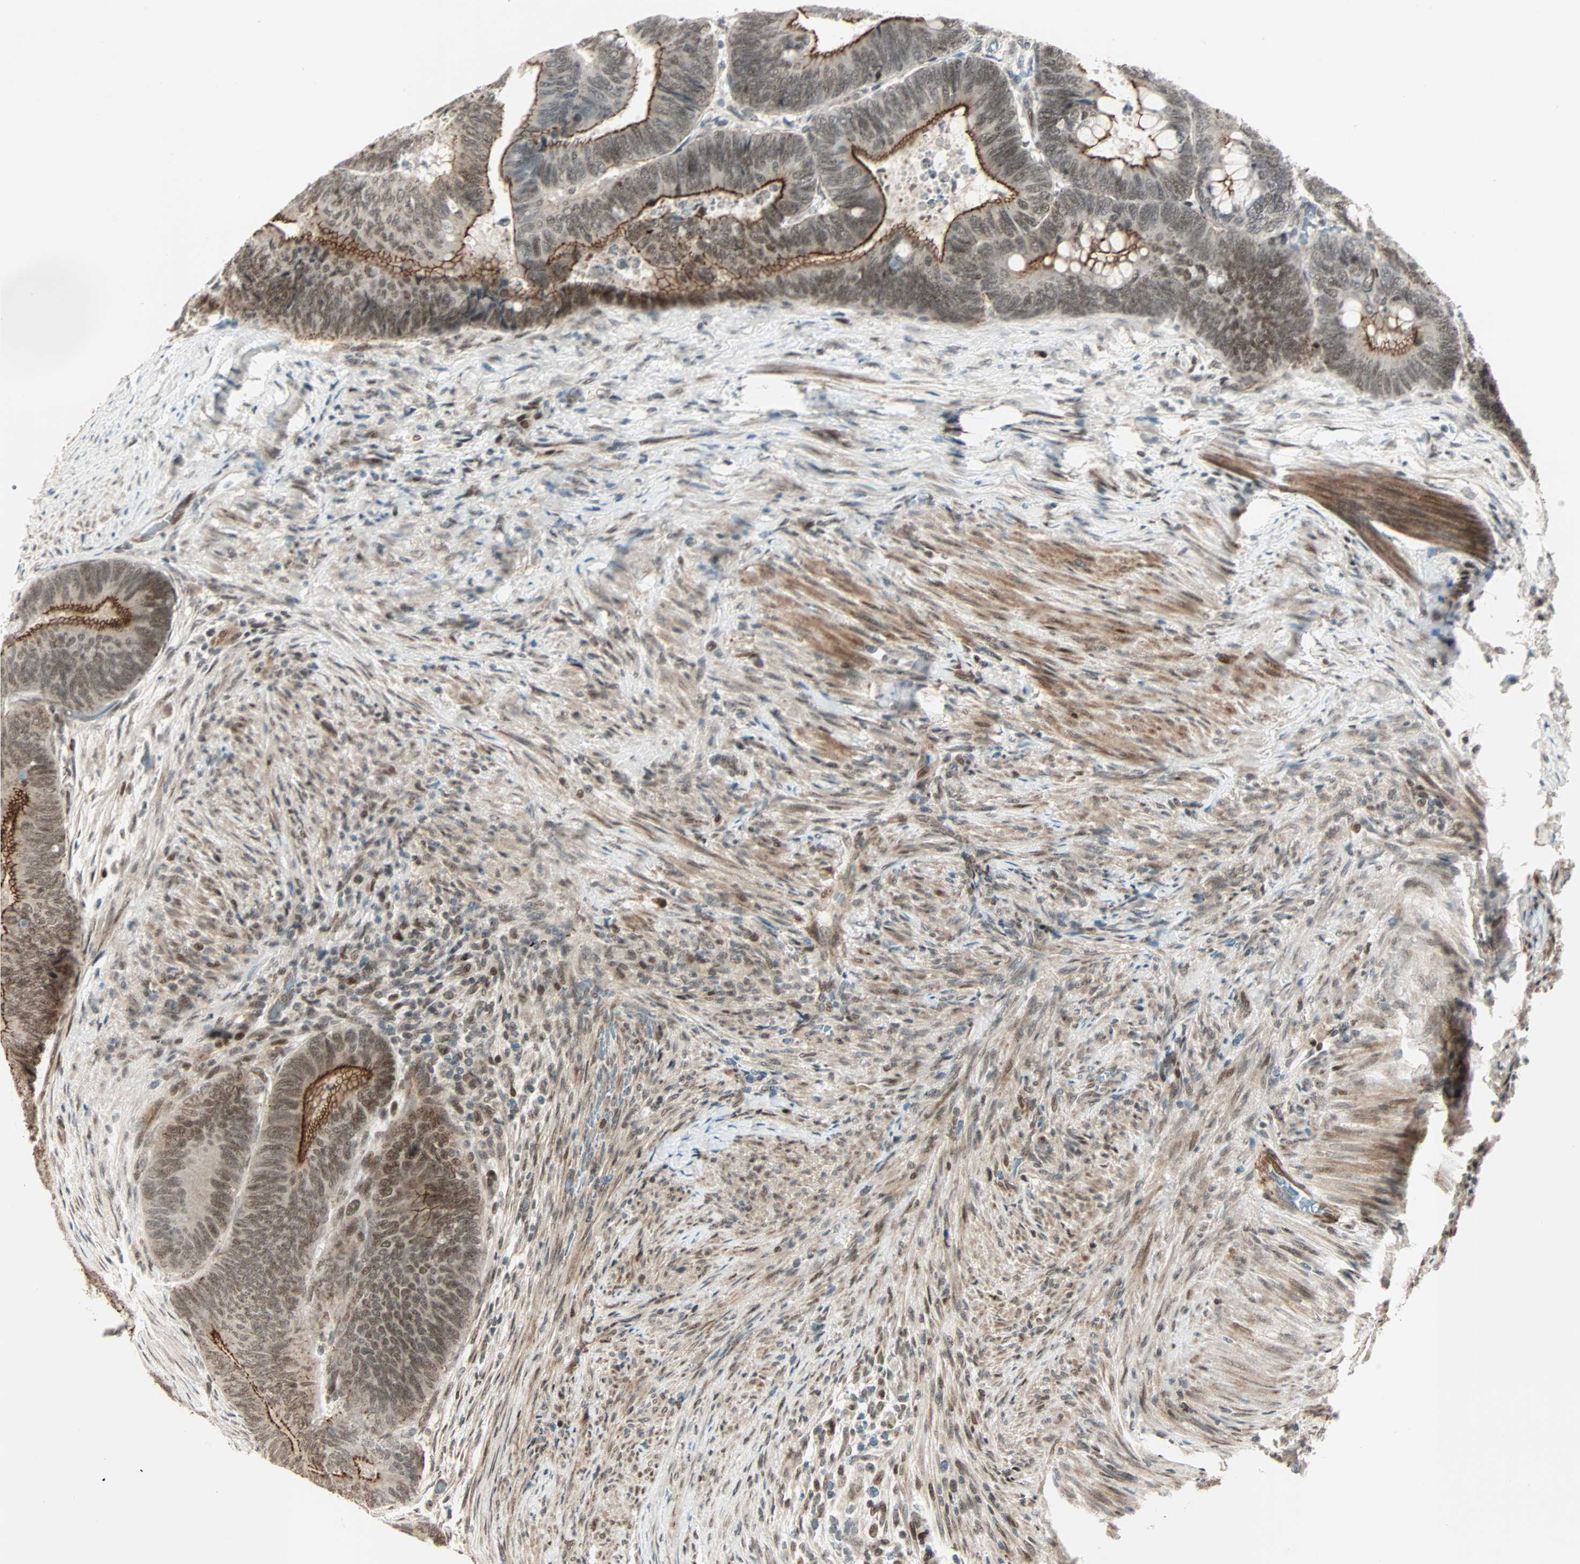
{"staining": {"intensity": "moderate", "quantity": ">75%", "location": "cytoplasmic/membranous,nuclear"}, "tissue": "colorectal cancer", "cell_type": "Tumor cells", "image_type": "cancer", "snomed": [{"axis": "morphology", "description": "Normal tissue, NOS"}, {"axis": "morphology", "description": "Adenocarcinoma, NOS"}, {"axis": "topography", "description": "Rectum"}, {"axis": "topography", "description": "Peripheral nerve tissue"}], "caption": "Tumor cells show moderate cytoplasmic/membranous and nuclear expression in approximately >75% of cells in colorectal adenocarcinoma.", "gene": "CBX4", "patient": {"sex": "male", "age": 92}}